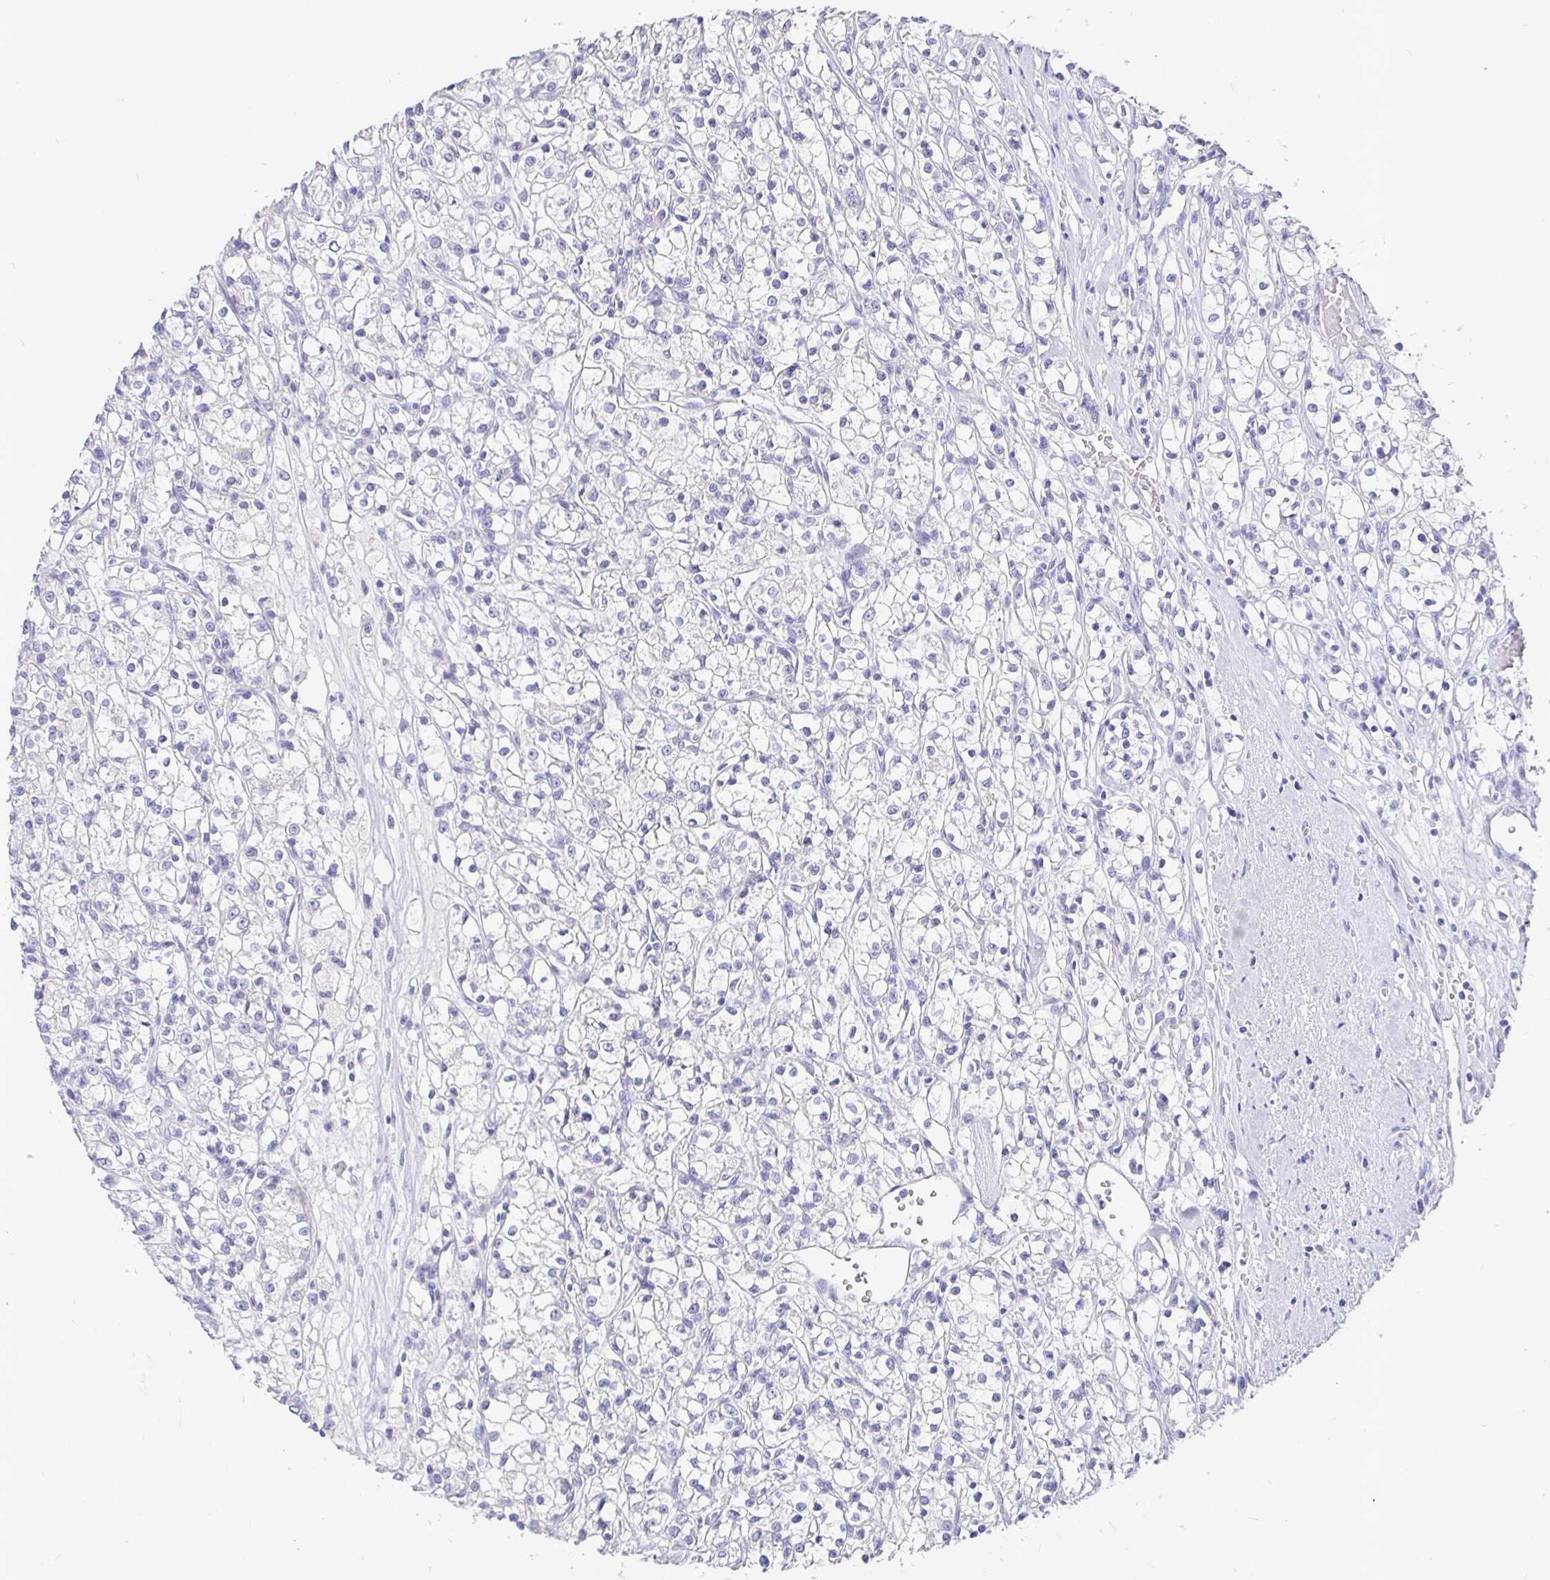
{"staining": {"intensity": "negative", "quantity": "none", "location": "none"}, "tissue": "renal cancer", "cell_type": "Tumor cells", "image_type": "cancer", "snomed": [{"axis": "morphology", "description": "Adenocarcinoma, NOS"}, {"axis": "topography", "description": "Kidney"}], "caption": "Histopathology image shows no protein staining in tumor cells of renal adenocarcinoma tissue.", "gene": "TPTE", "patient": {"sex": "female", "age": 59}}